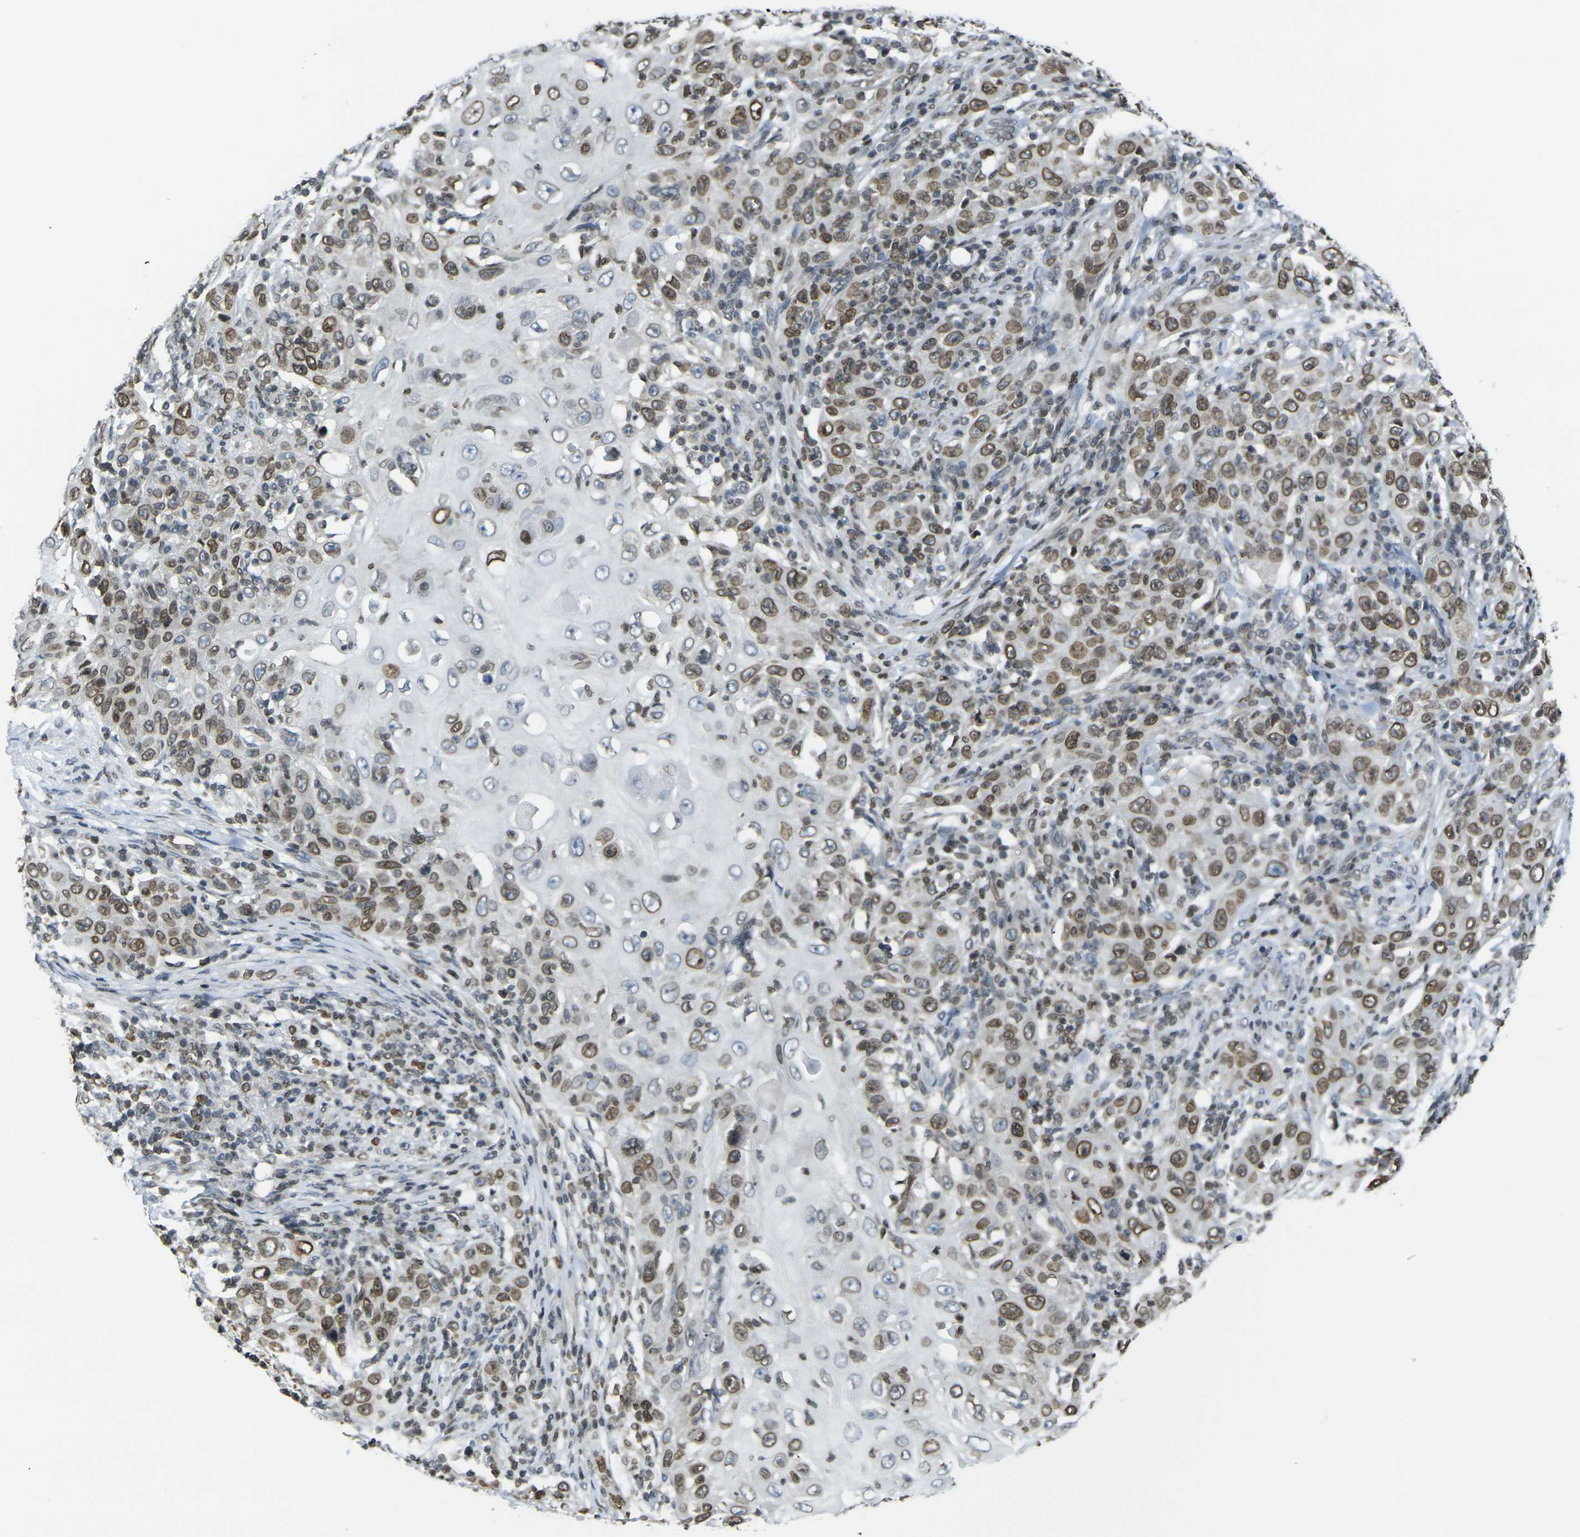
{"staining": {"intensity": "moderate", "quantity": ">75%", "location": "cytoplasmic/membranous,nuclear"}, "tissue": "skin cancer", "cell_type": "Tumor cells", "image_type": "cancer", "snomed": [{"axis": "morphology", "description": "Squamous cell carcinoma, NOS"}, {"axis": "topography", "description": "Skin"}], "caption": "Immunohistochemistry micrograph of skin cancer stained for a protein (brown), which shows medium levels of moderate cytoplasmic/membranous and nuclear staining in about >75% of tumor cells.", "gene": "BRDT", "patient": {"sex": "female", "age": 88}}